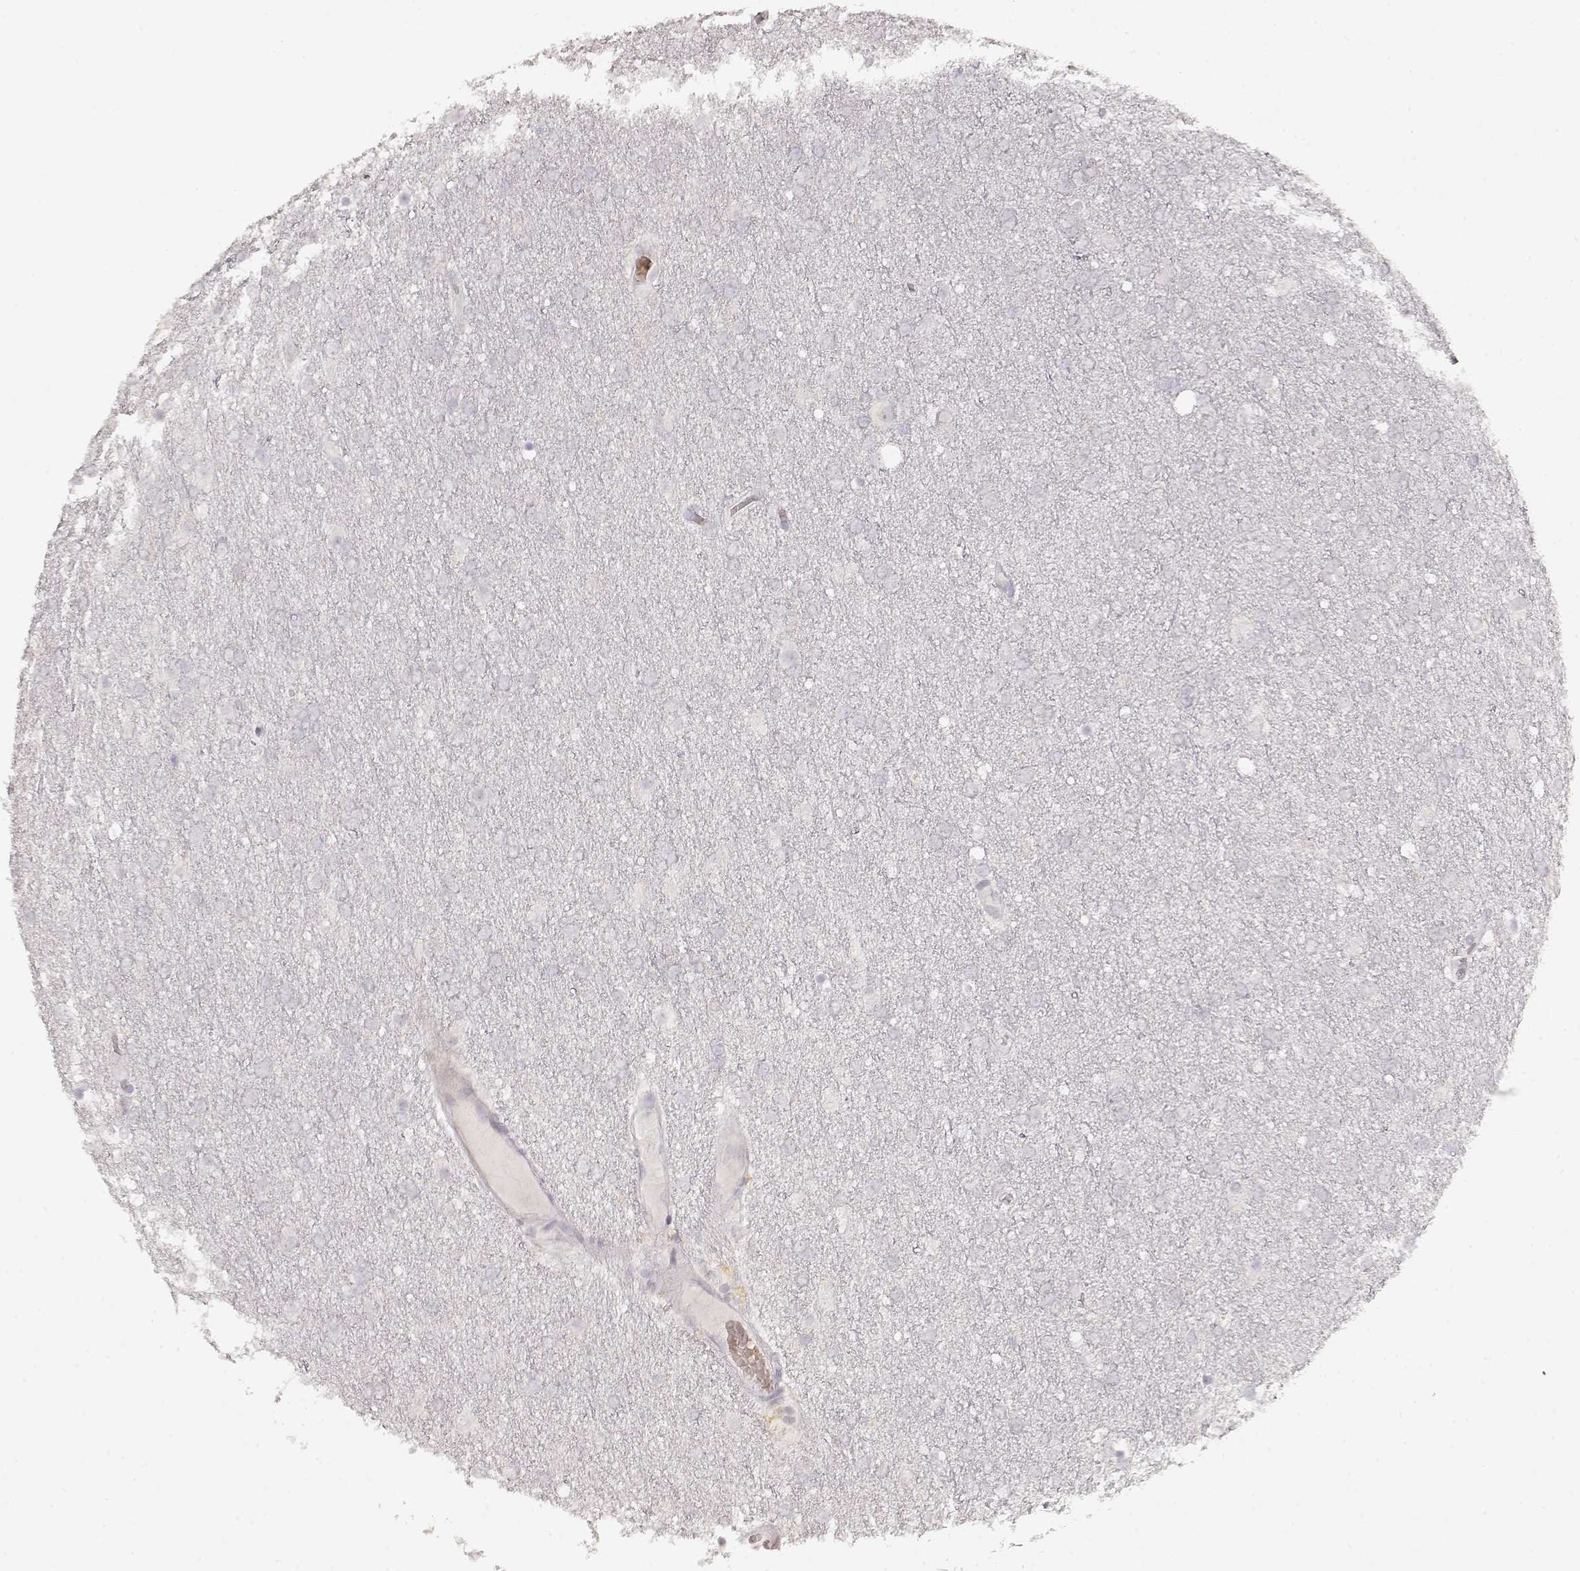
{"staining": {"intensity": "negative", "quantity": "none", "location": "none"}, "tissue": "glioma", "cell_type": "Tumor cells", "image_type": "cancer", "snomed": [{"axis": "morphology", "description": "Glioma, malignant, High grade"}, {"axis": "topography", "description": "Brain"}], "caption": "DAB (3,3'-diaminobenzidine) immunohistochemical staining of glioma exhibits no significant expression in tumor cells.", "gene": "LAMC2", "patient": {"sex": "female", "age": 61}}